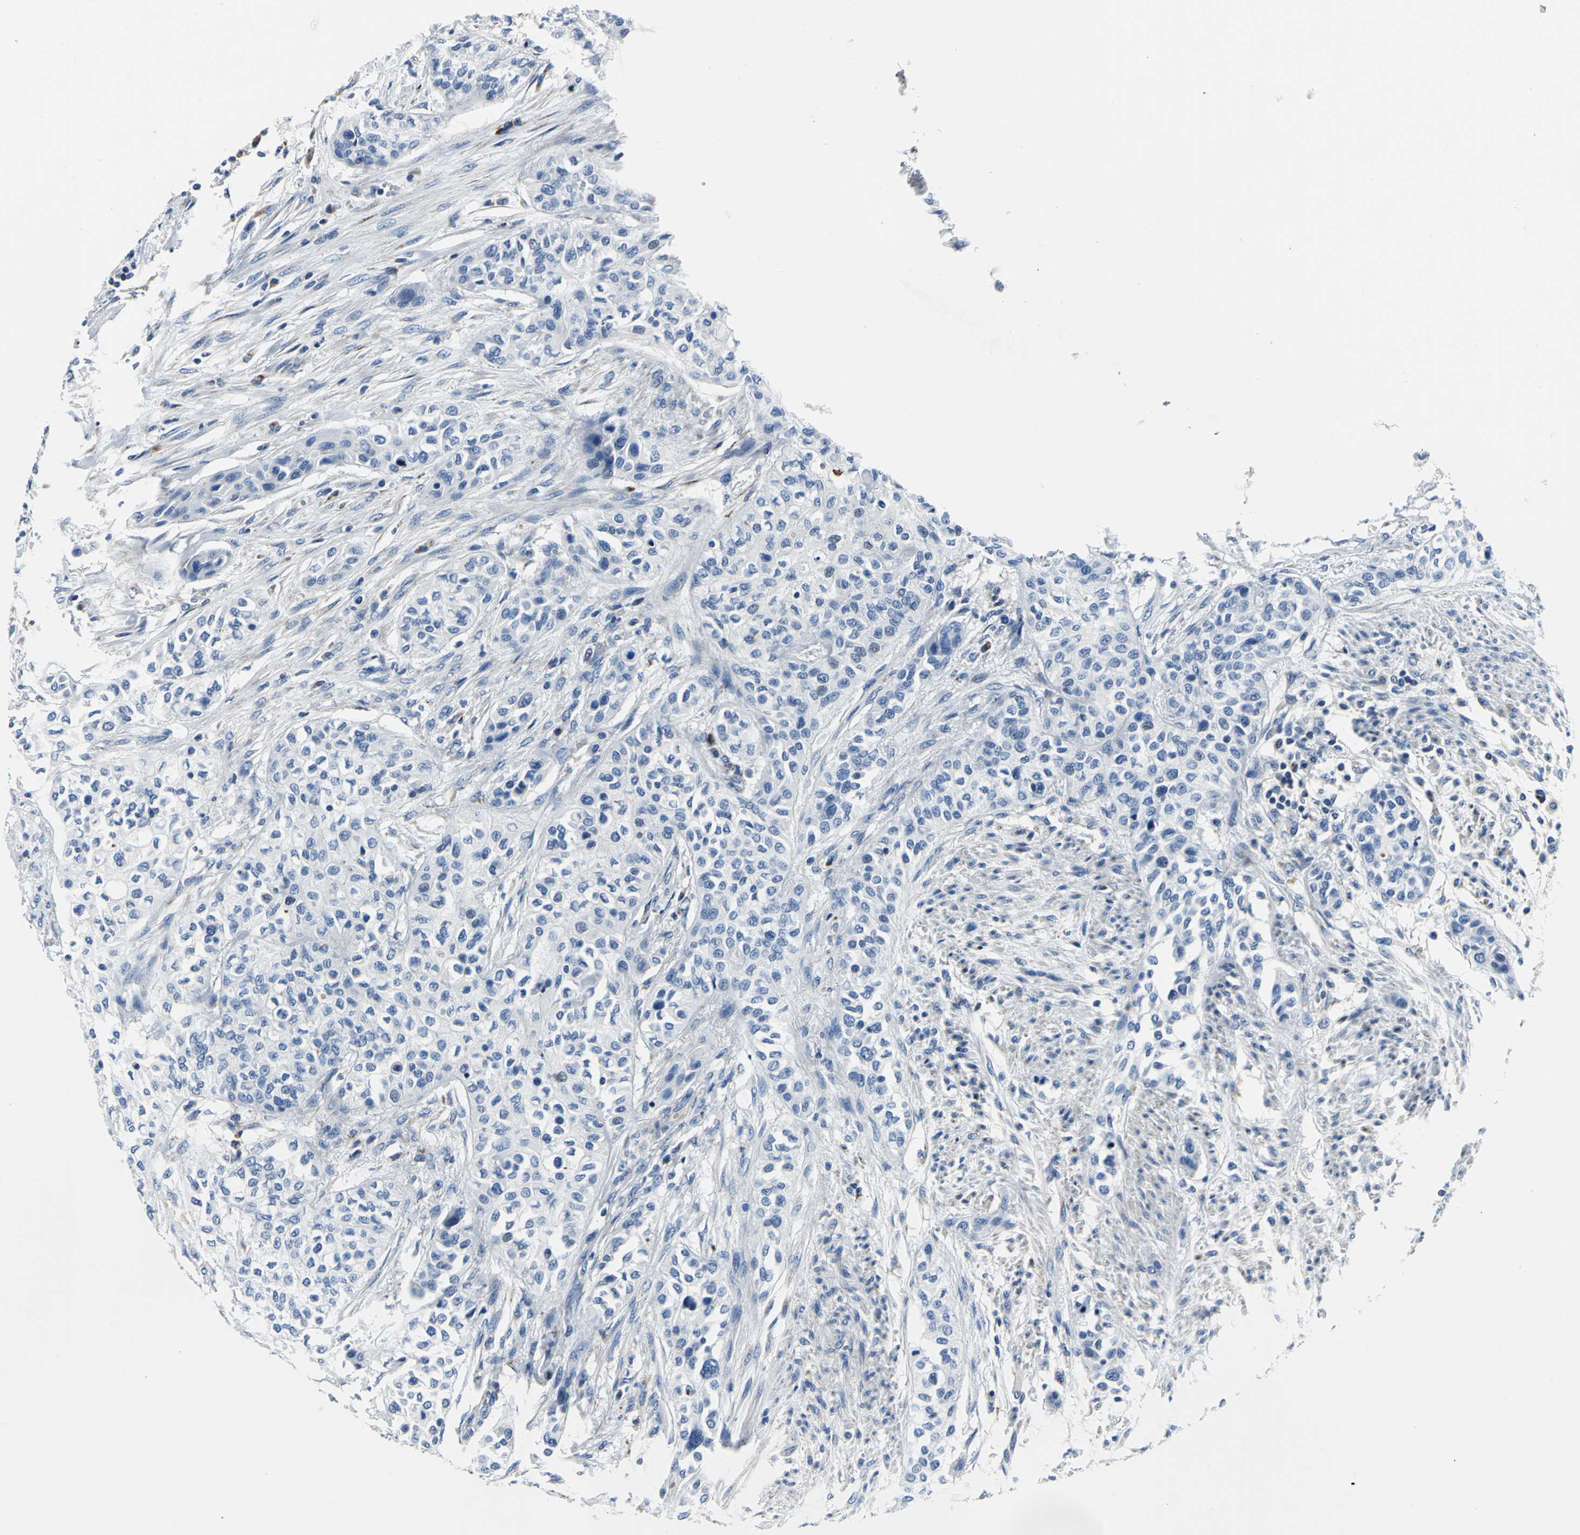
{"staining": {"intensity": "negative", "quantity": "none", "location": "none"}, "tissue": "urothelial cancer", "cell_type": "Tumor cells", "image_type": "cancer", "snomed": [{"axis": "morphology", "description": "Urothelial carcinoma, High grade"}, {"axis": "topography", "description": "Urinary bladder"}], "caption": "Tumor cells show no significant staining in high-grade urothelial carcinoma.", "gene": "IFI6", "patient": {"sex": "male", "age": 74}}